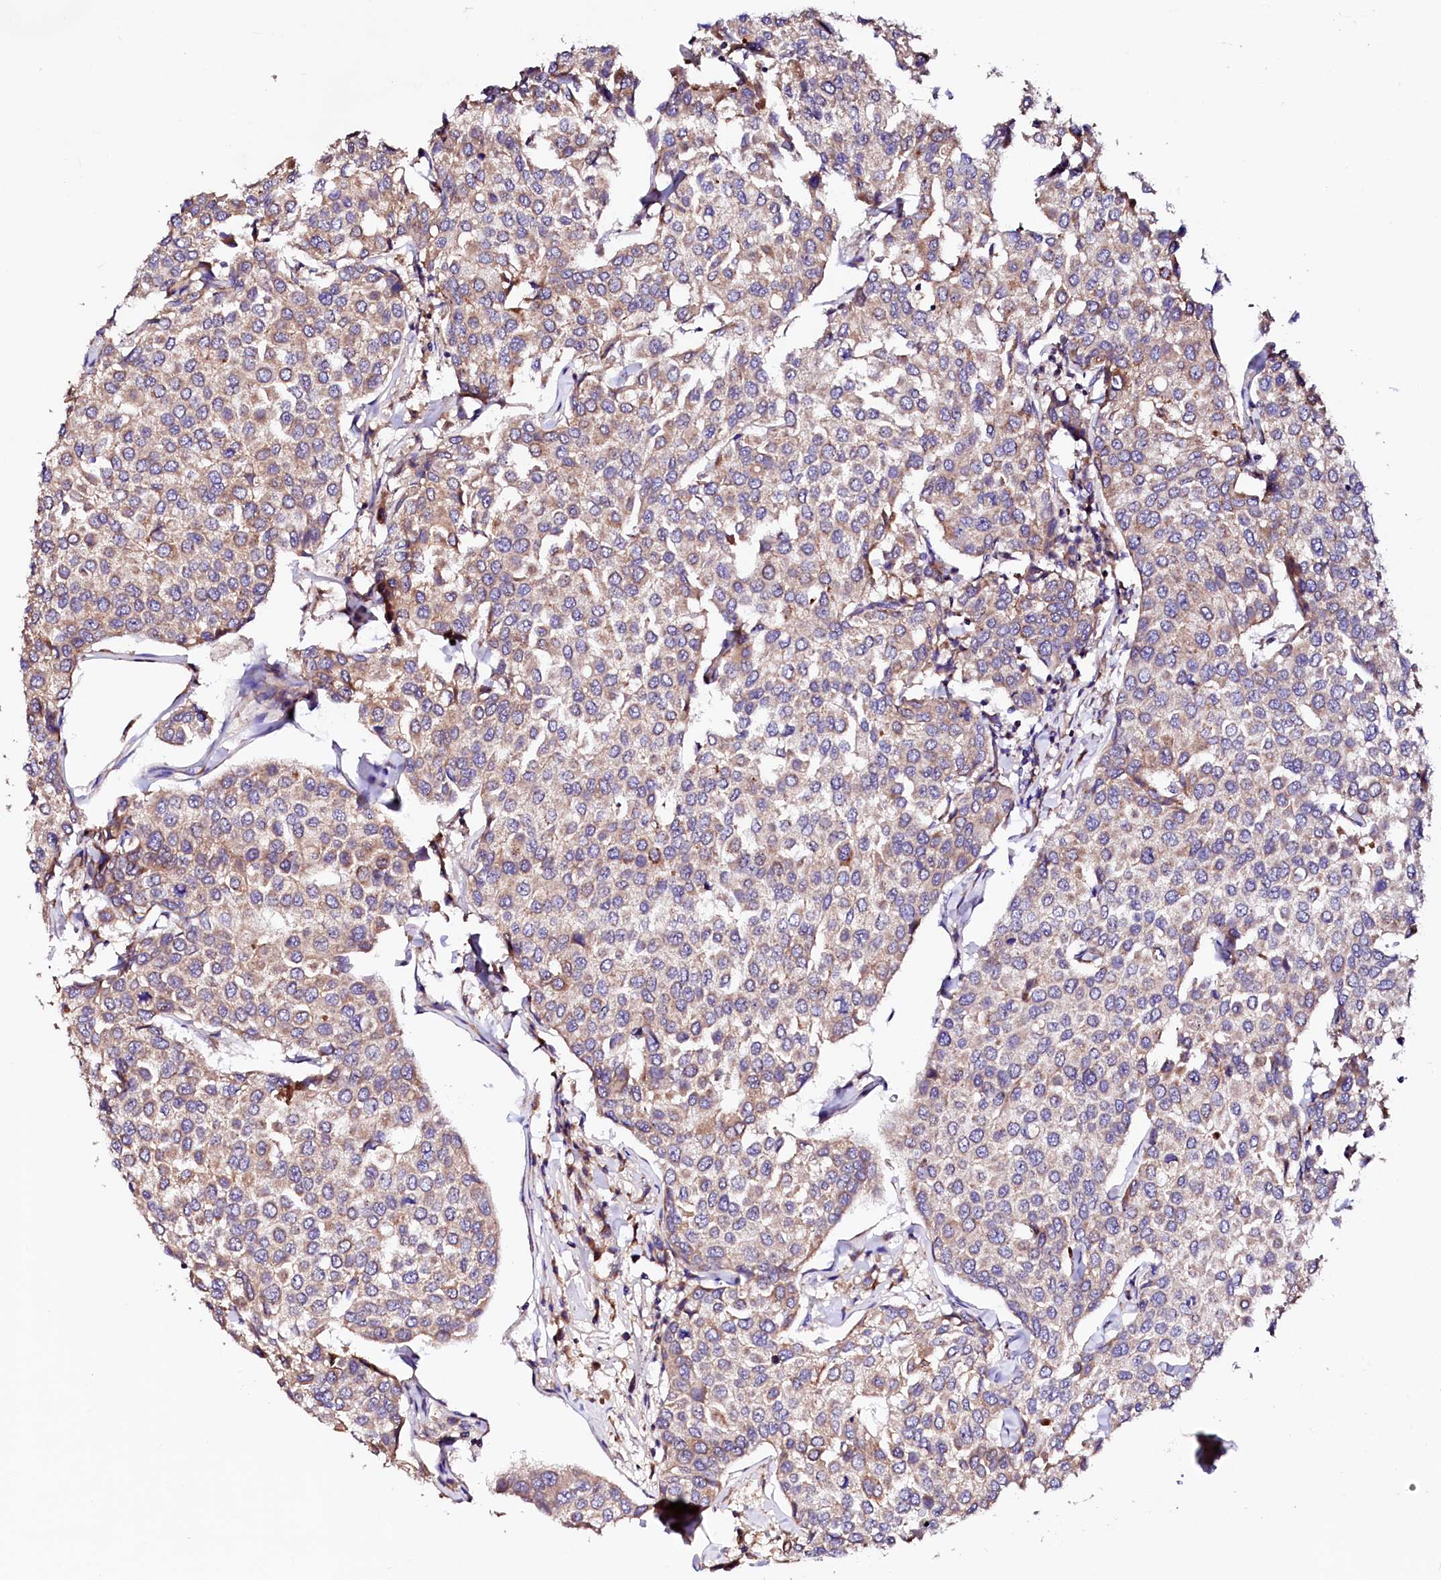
{"staining": {"intensity": "weak", "quantity": "<25%", "location": "cytoplasmic/membranous"}, "tissue": "breast cancer", "cell_type": "Tumor cells", "image_type": "cancer", "snomed": [{"axis": "morphology", "description": "Duct carcinoma"}, {"axis": "topography", "description": "Breast"}], "caption": "The micrograph reveals no significant expression in tumor cells of breast cancer (infiltrating ductal carcinoma).", "gene": "UBE3C", "patient": {"sex": "female", "age": 55}}